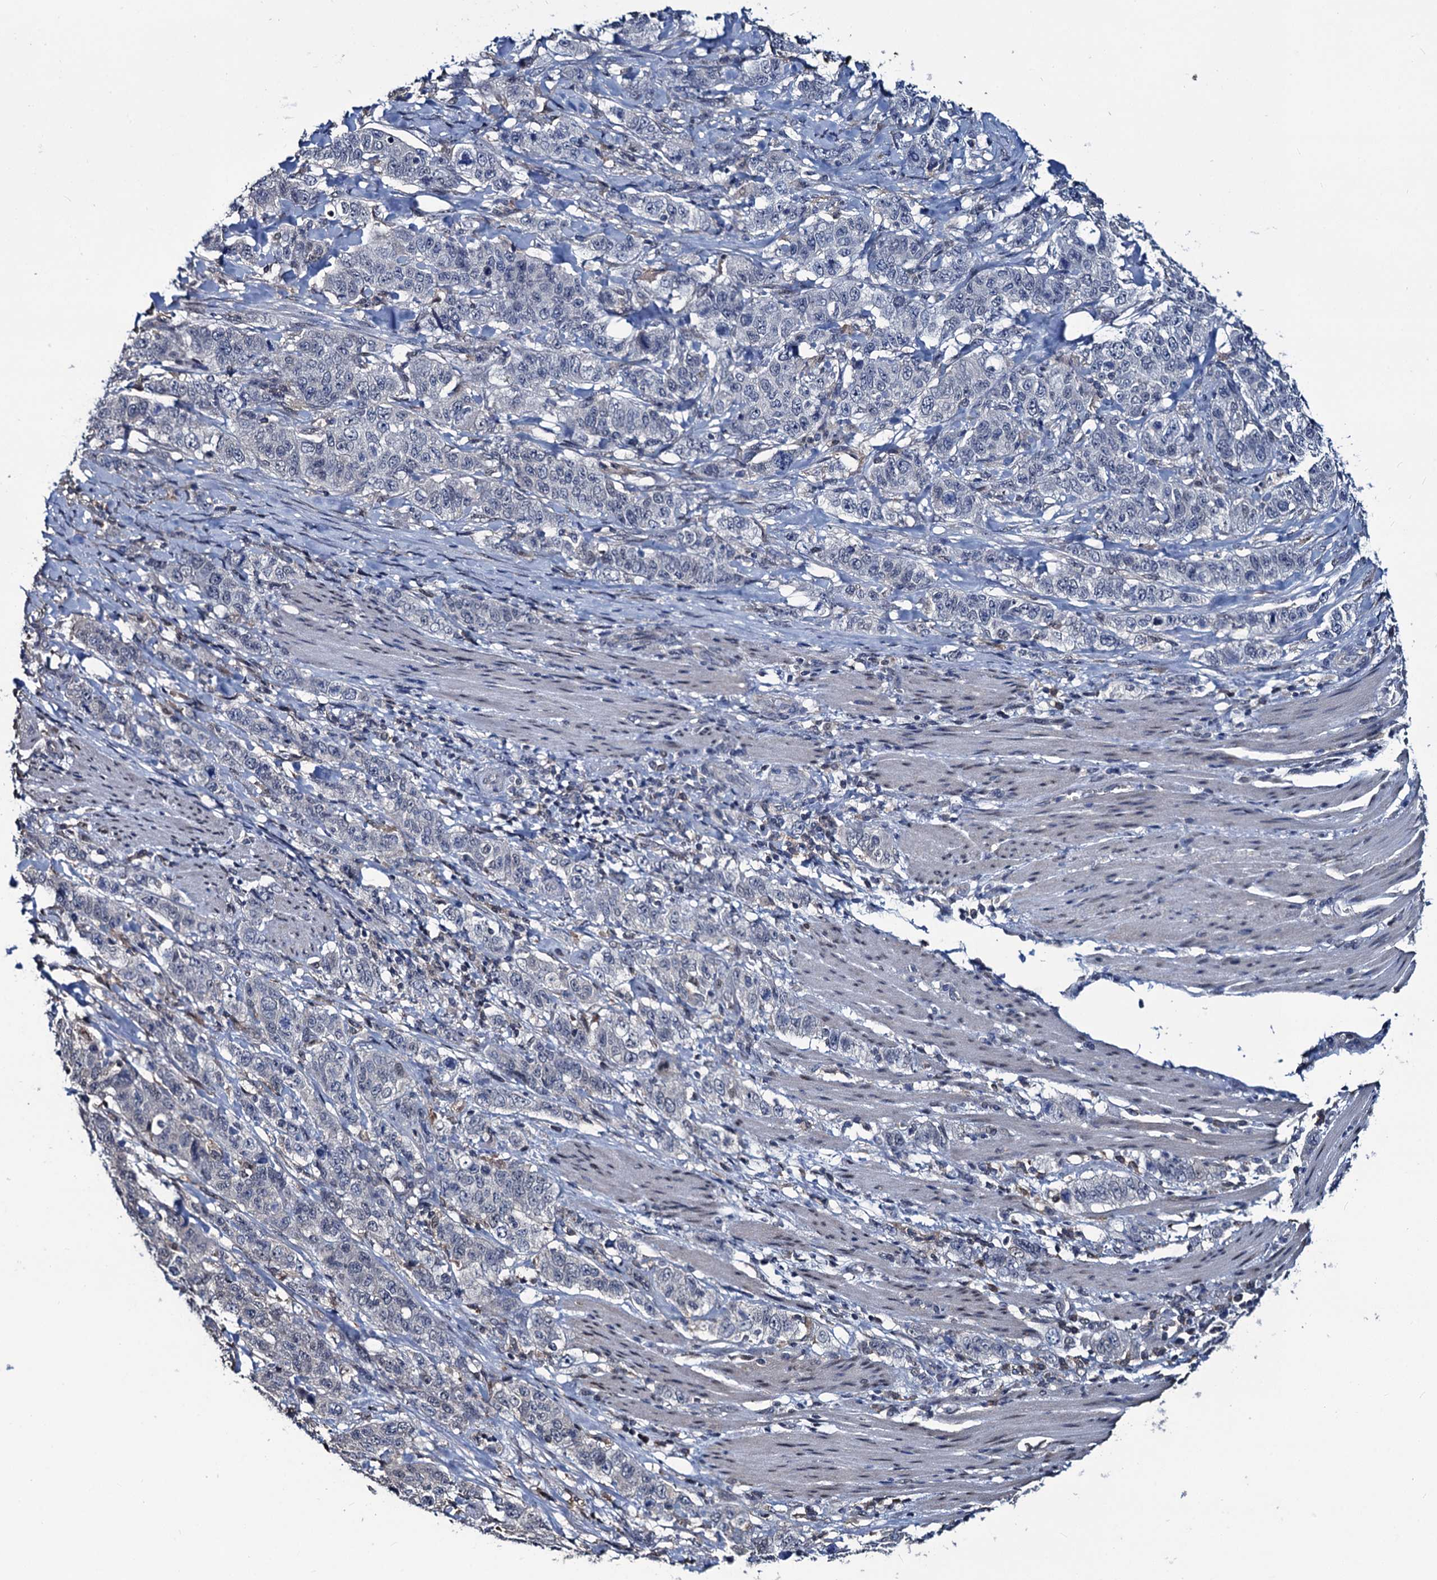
{"staining": {"intensity": "negative", "quantity": "none", "location": "none"}, "tissue": "stomach cancer", "cell_type": "Tumor cells", "image_type": "cancer", "snomed": [{"axis": "morphology", "description": "Adenocarcinoma, NOS"}, {"axis": "topography", "description": "Stomach"}], "caption": "Immunohistochemistry (IHC) image of human stomach cancer stained for a protein (brown), which shows no positivity in tumor cells. (IHC, brightfield microscopy, high magnification).", "gene": "RTKN2", "patient": {"sex": "male", "age": 48}}